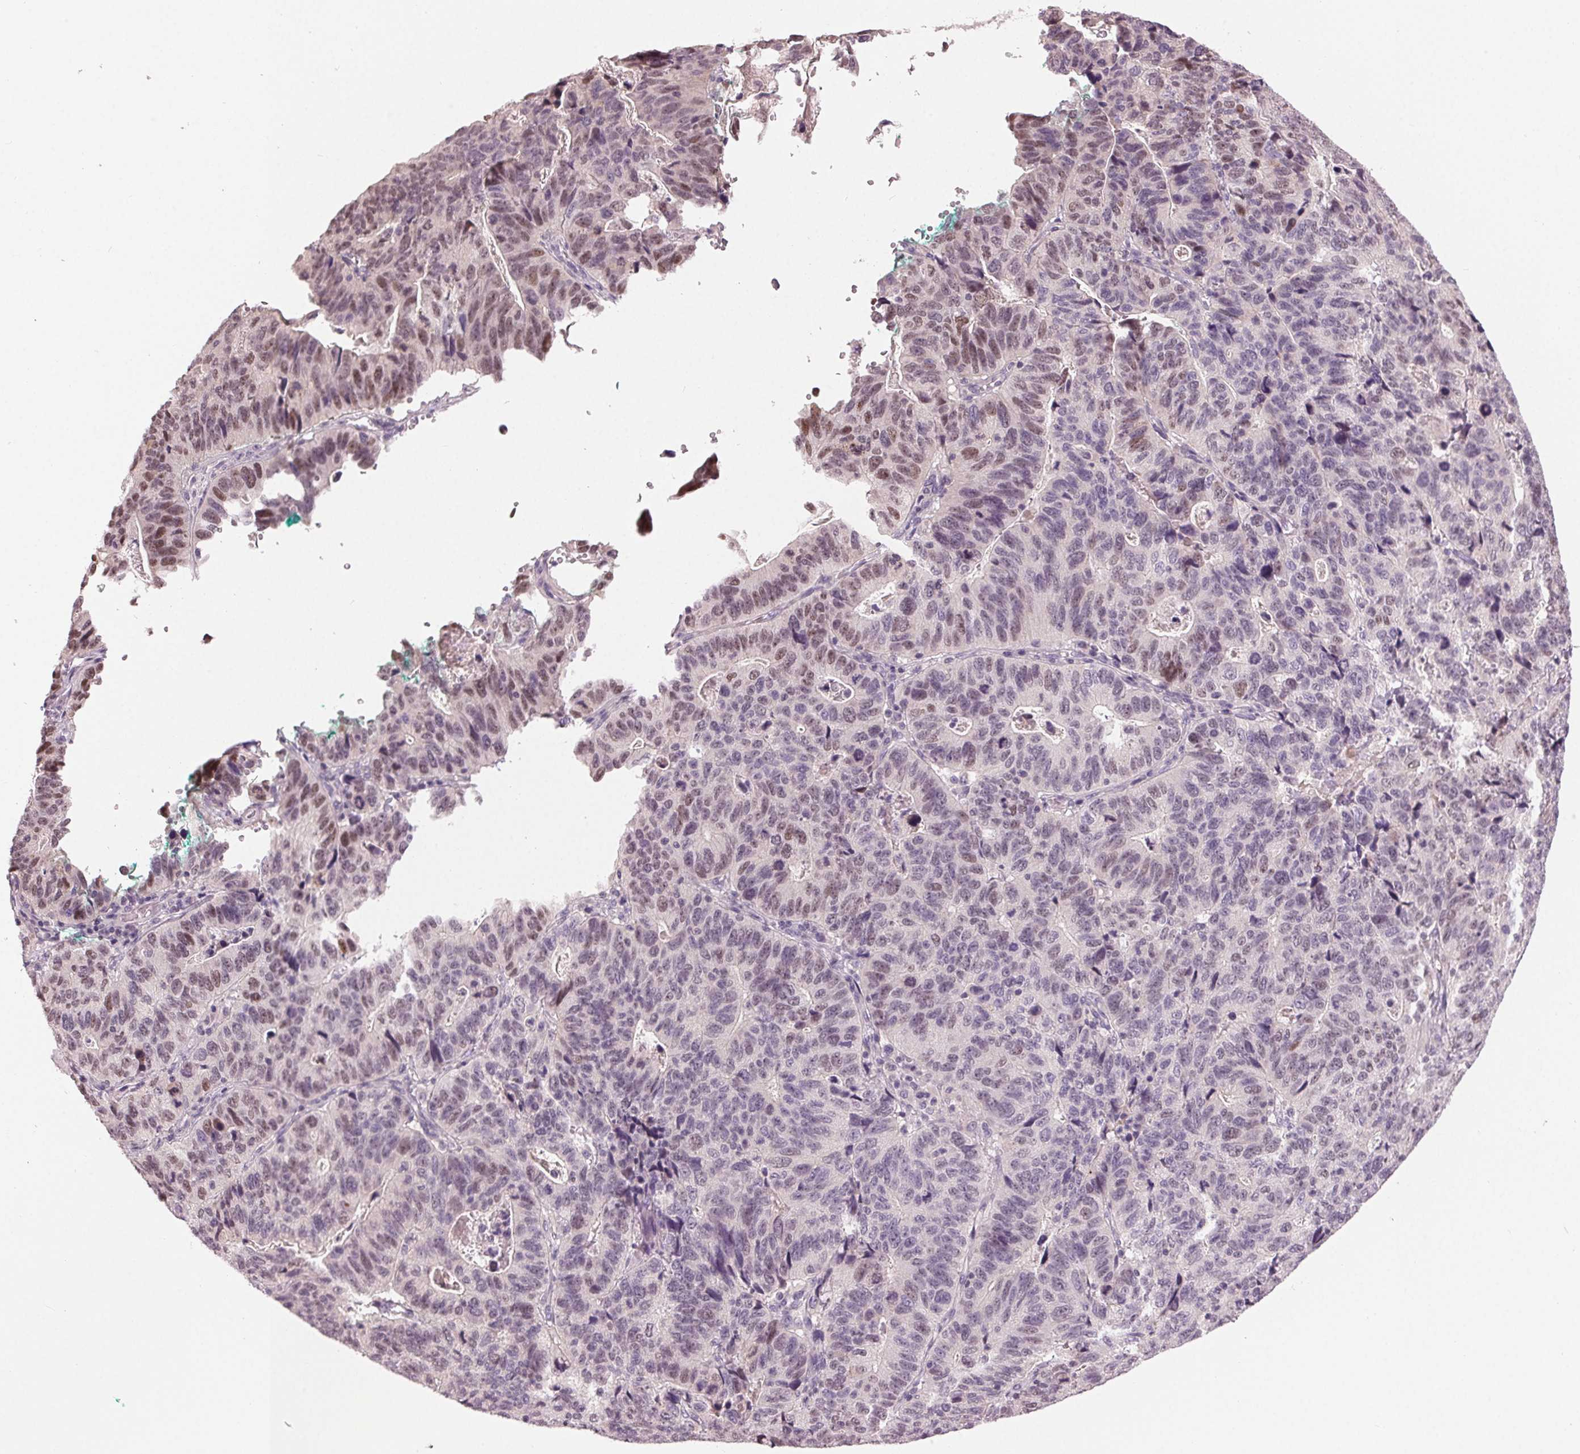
{"staining": {"intensity": "moderate", "quantity": "<25%", "location": "nuclear"}, "tissue": "stomach cancer", "cell_type": "Tumor cells", "image_type": "cancer", "snomed": [{"axis": "morphology", "description": "Adenocarcinoma, NOS"}, {"axis": "topography", "description": "Stomach, upper"}], "caption": "Protein positivity by immunohistochemistry (IHC) displays moderate nuclear expression in about <25% of tumor cells in stomach adenocarcinoma. (DAB = brown stain, brightfield microscopy at high magnification).", "gene": "ZNF605", "patient": {"sex": "female", "age": 67}}